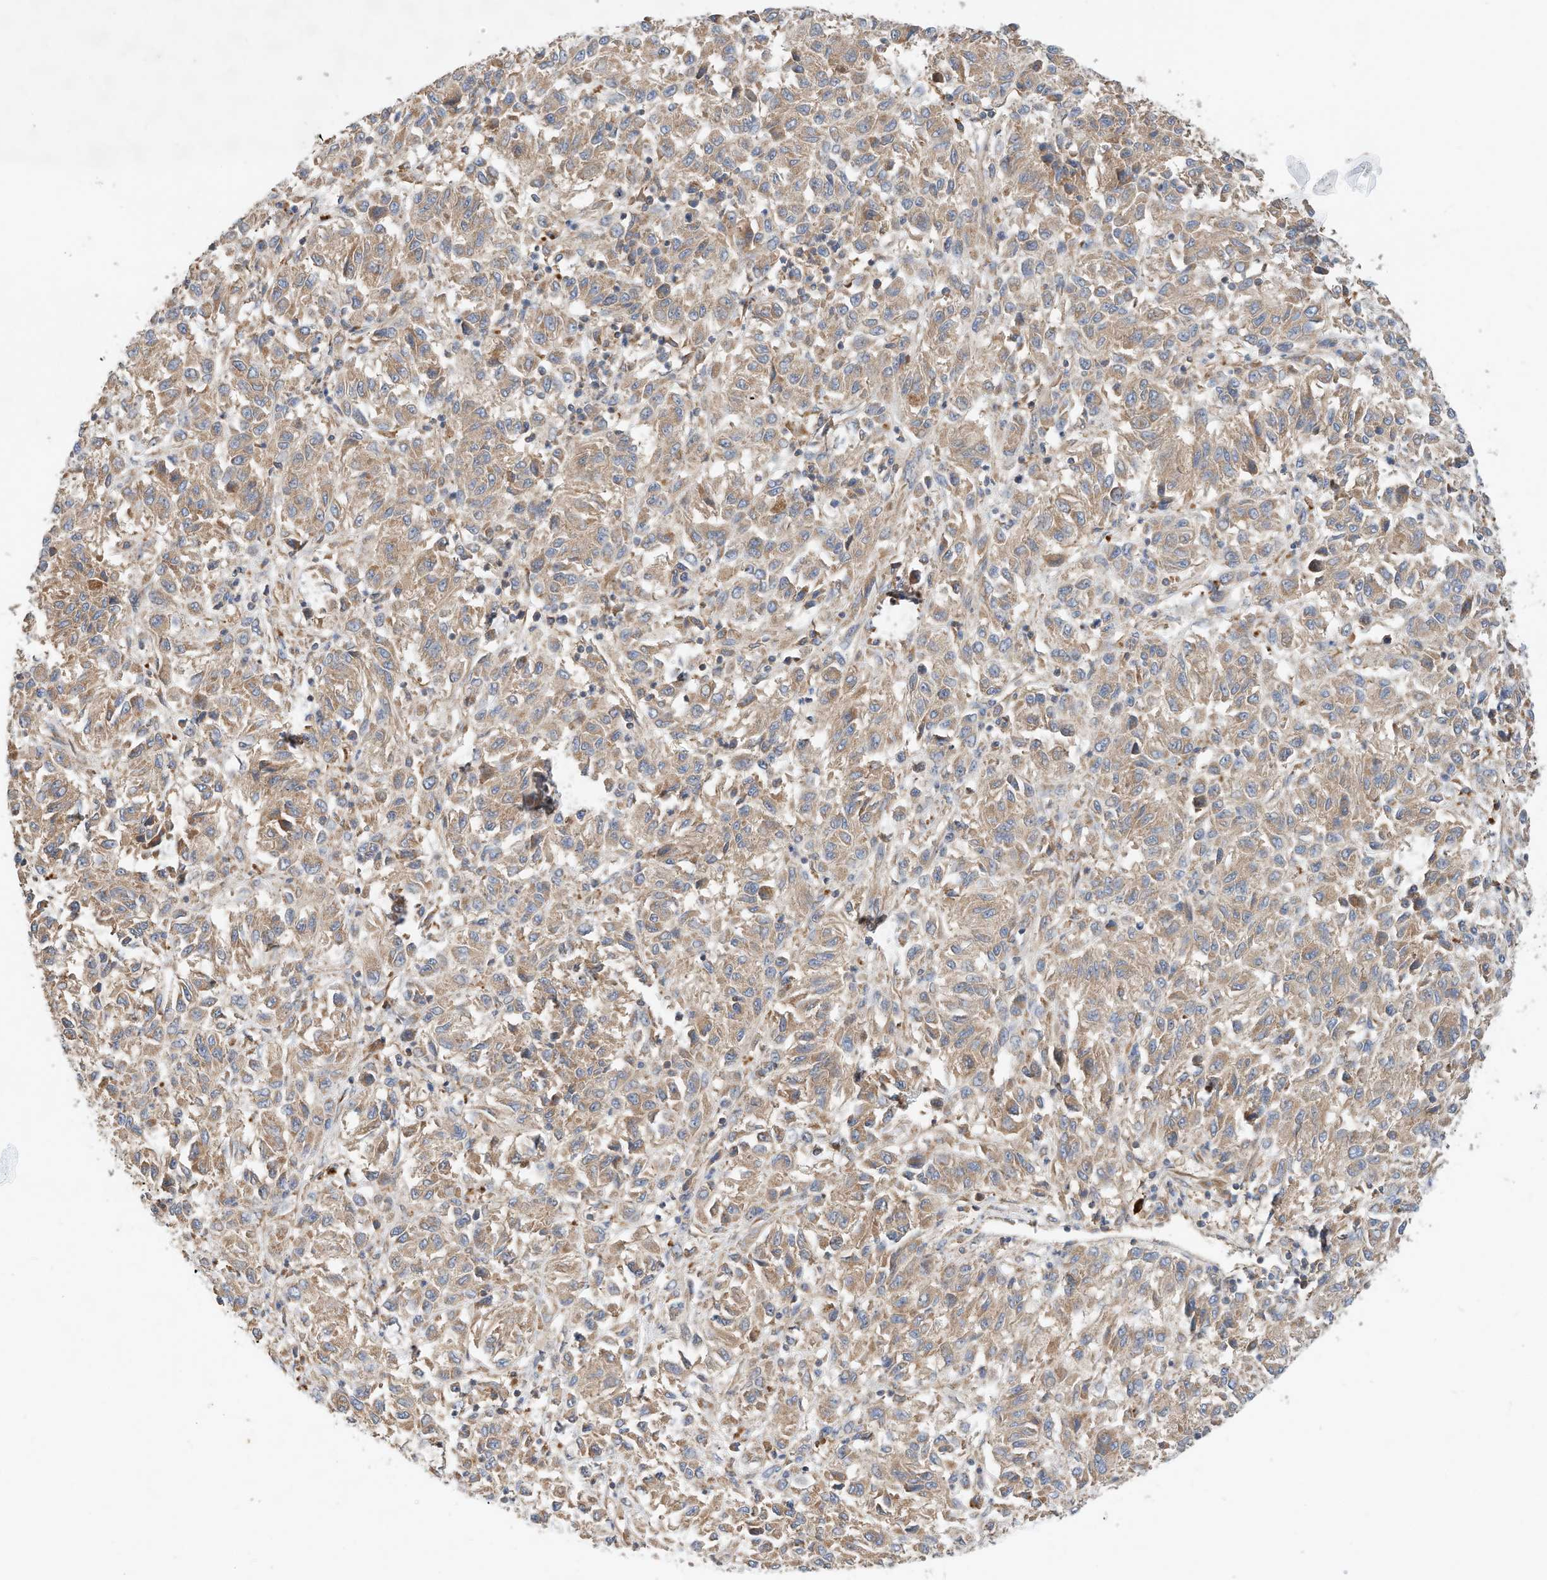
{"staining": {"intensity": "moderate", "quantity": ">75%", "location": "cytoplasmic/membranous"}, "tissue": "melanoma", "cell_type": "Tumor cells", "image_type": "cancer", "snomed": [{"axis": "morphology", "description": "Malignant melanoma, Metastatic site"}, {"axis": "topography", "description": "Lung"}], "caption": "Melanoma stained with DAB immunohistochemistry (IHC) exhibits medium levels of moderate cytoplasmic/membranous positivity in approximately >75% of tumor cells. (brown staining indicates protein expression, while blue staining denotes nuclei).", "gene": "CPAMD8", "patient": {"sex": "male", "age": 64}}